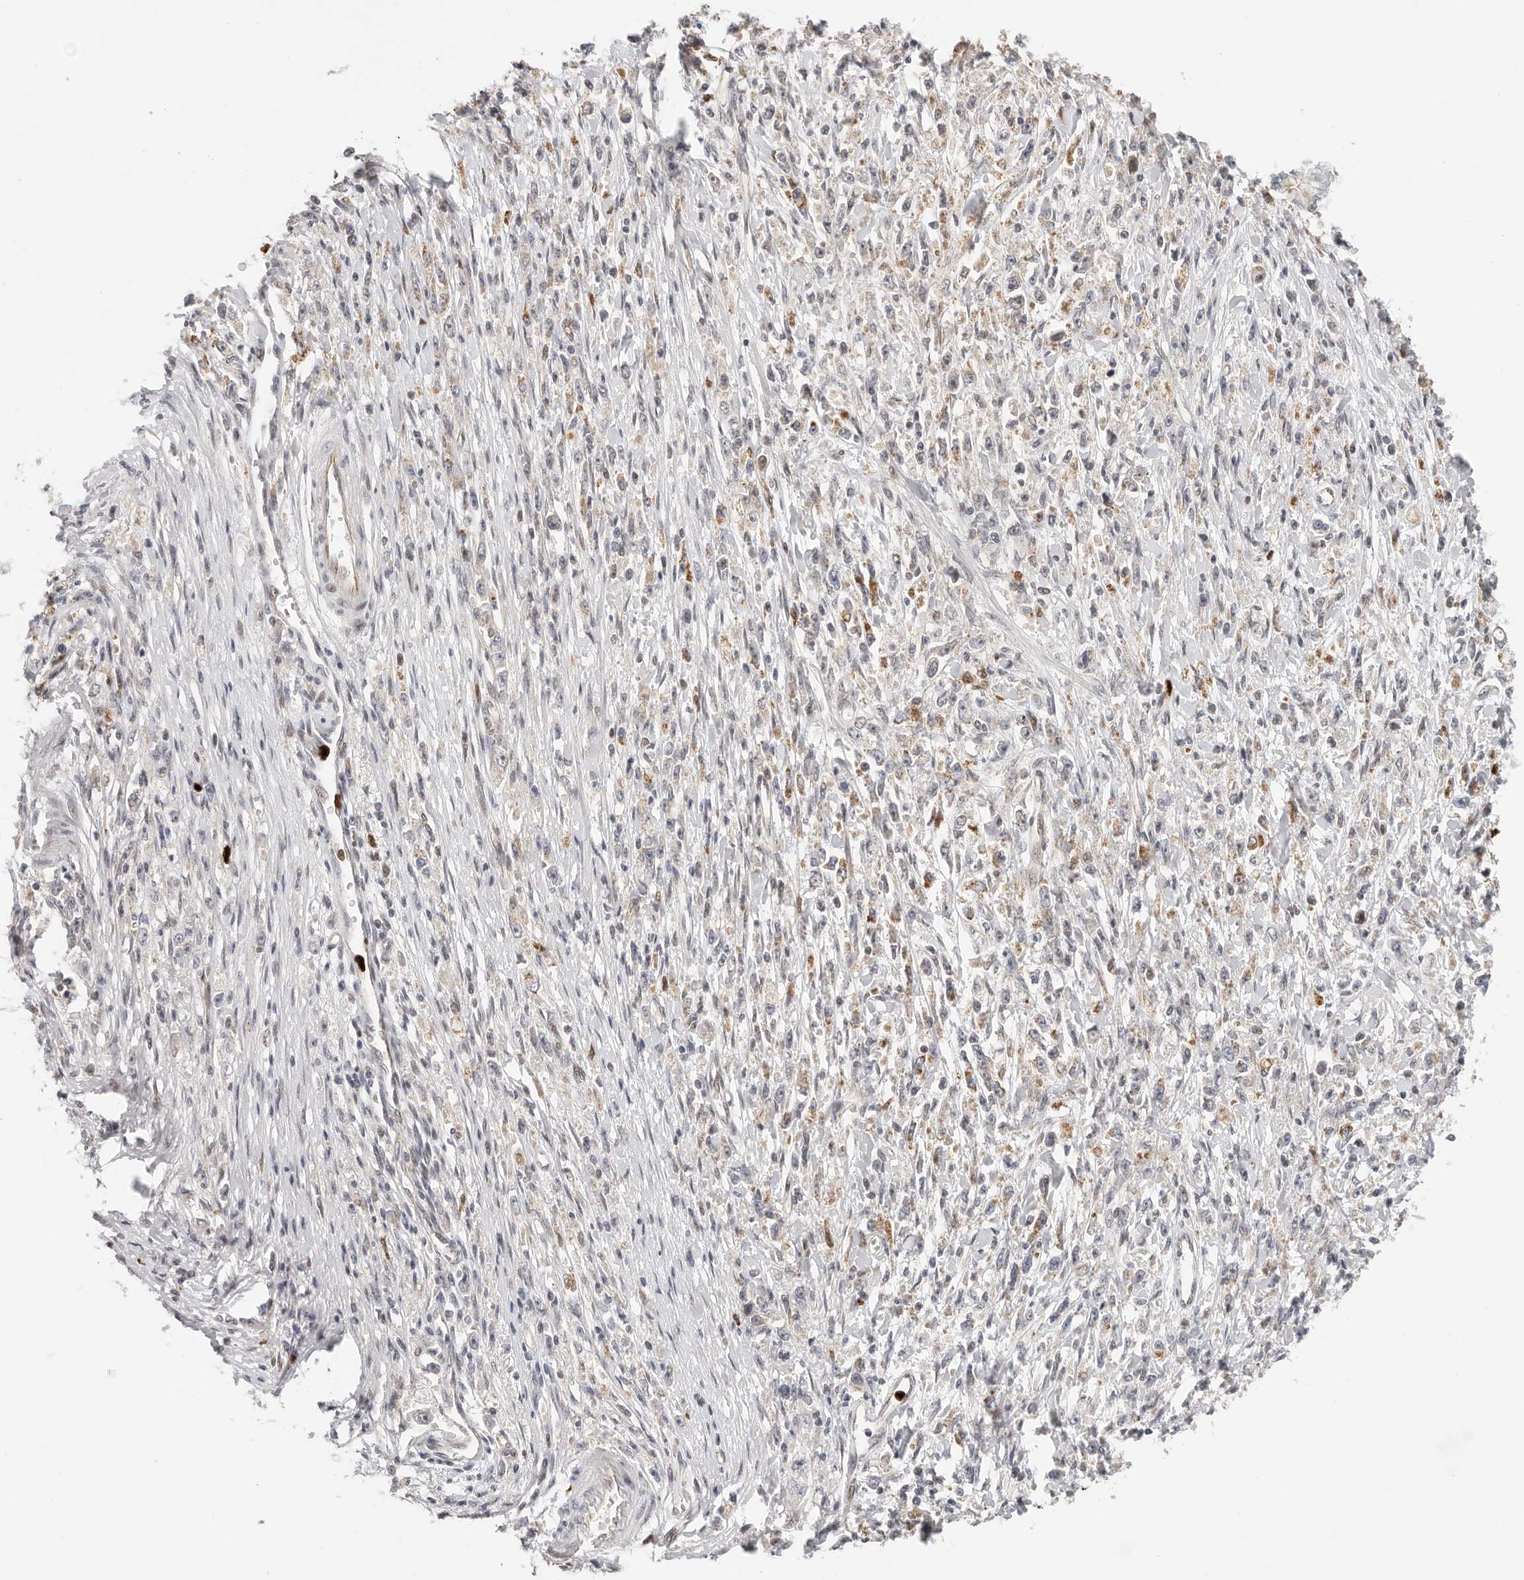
{"staining": {"intensity": "negative", "quantity": "none", "location": "none"}, "tissue": "stomach cancer", "cell_type": "Tumor cells", "image_type": "cancer", "snomed": [{"axis": "morphology", "description": "Adenocarcinoma, NOS"}, {"axis": "topography", "description": "Stomach"}], "caption": "Tumor cells show no significant protein staining in adenocarcinoma (stomach).", "gene": "AFDN", "patient": {"sex": "female", "age": 59}}